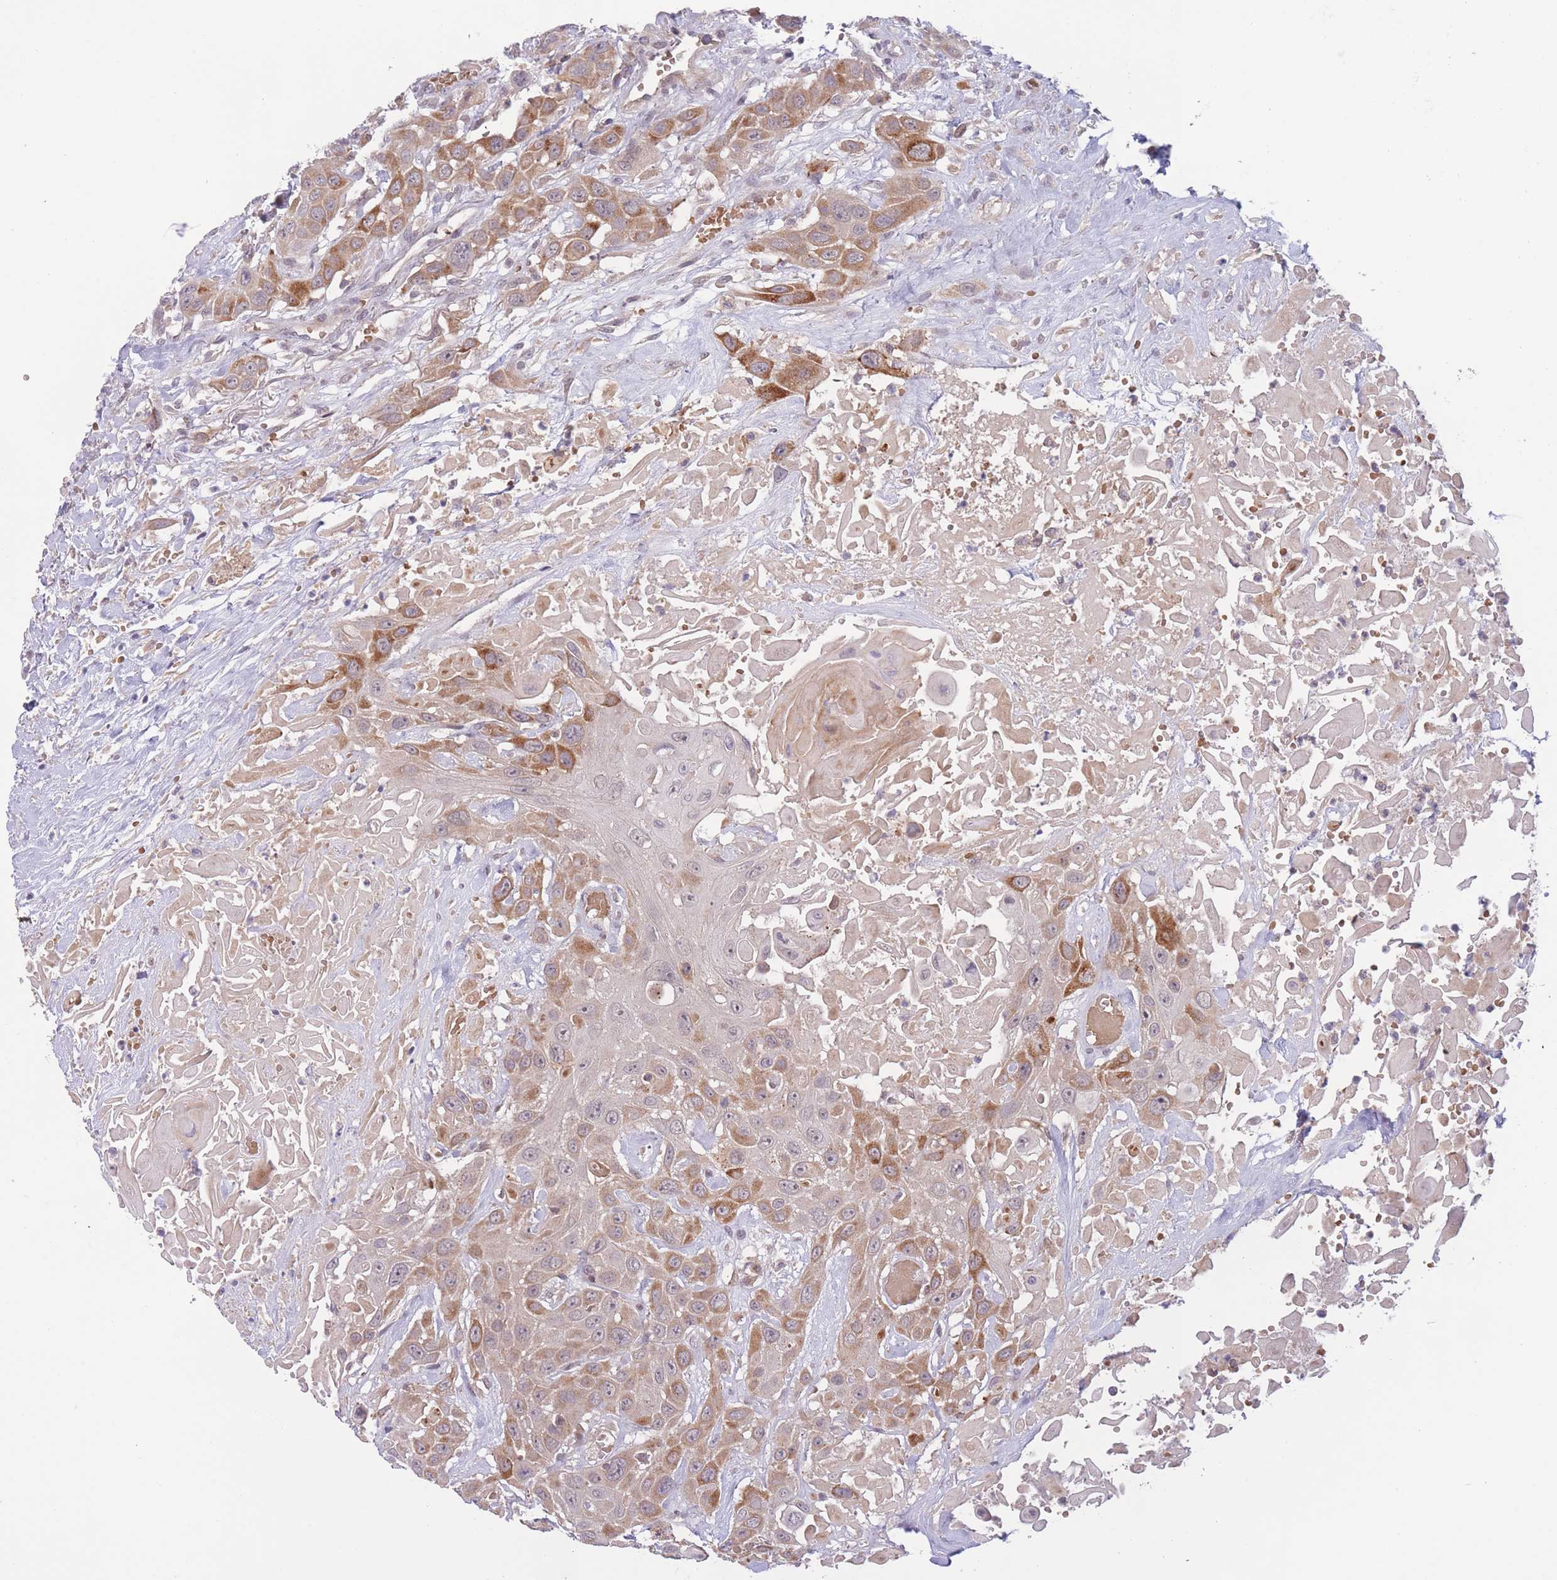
{"staining": {"intensity": "moderate", "quantity": "25%-75%", "location": "cytoplasmic/membranous"}, "tissue": "head and neck cancer", "cell_type": "Tumor cells", "image_type": "cancer", "snomed": [{"axis": "morphology", "description": "Squamous cell carcinoma, NOS"}, {"axis": "topography", "description": "Head-Neck"}], "caption": "A photomicrograph showing moderate cytoplasmic/membranous staining in approximately 25%-75% of tumor cells in head and neck cancer (squamous cell carcinoma), as visualized by brown immunohistochemical staining.", "gene": "FUT5", "patient": {"sex": "male", "age": 81}}